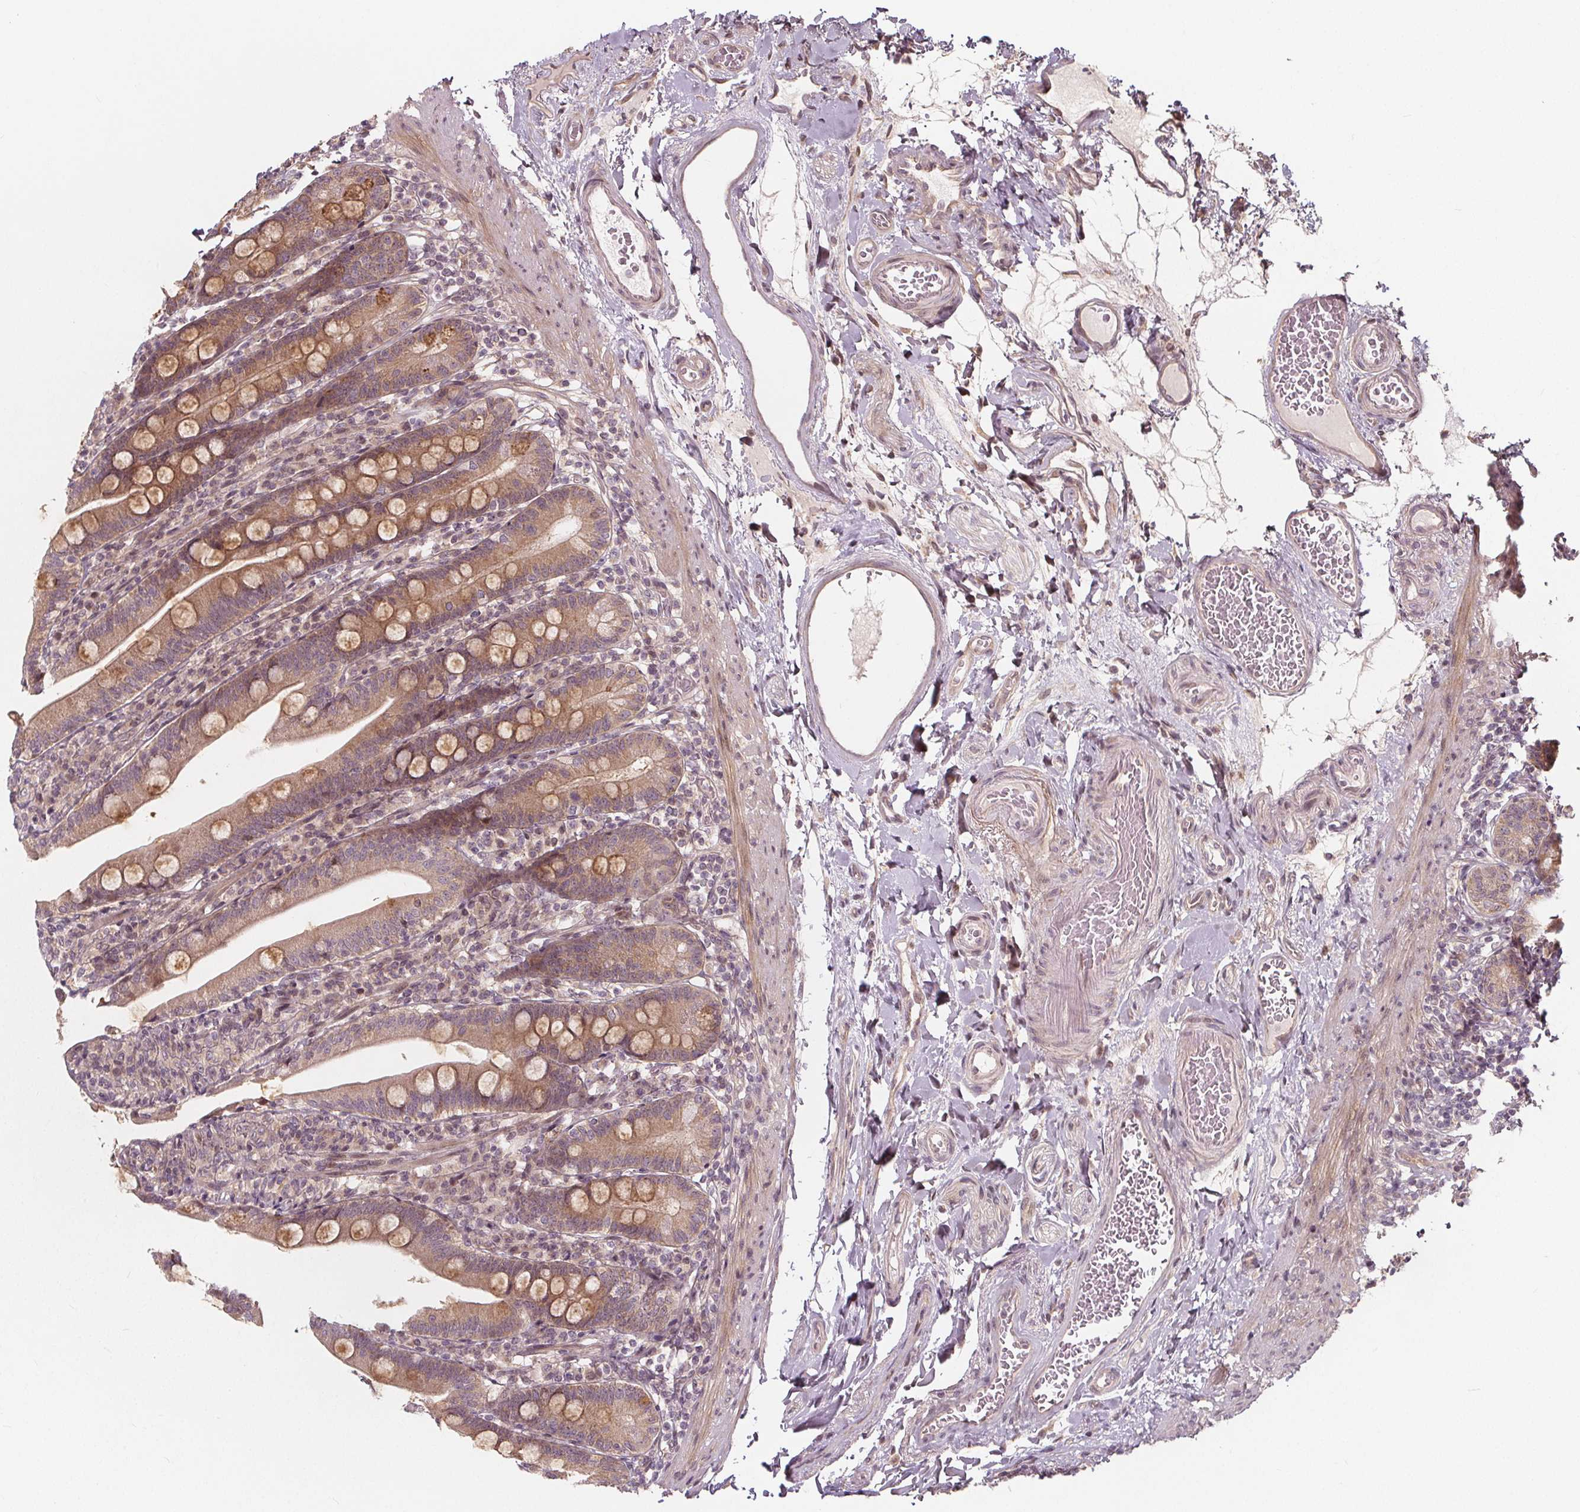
{"staining": {"intensity": "moderate", "quantity": ">75%", "location": "cytoplasmic/membranous,nuclear"}, "tissue": "duodenum", "cell_type": "Glandular cells", "image_type": "normal", "snomed": [{"axis": "morphology", "description": "Normal tissue, NOS"}, {"axis": "topography", "description": "Duodenum"}], "caption": "About >75% of glandular cells in benign duodenum demonstrate moderate cytoplasmic/membranous,nuclear protein staining as visualized by brown immunohistochemical staining.", "gene": "AKT1S1", "patient": {"sex": "female", "age": 67}}